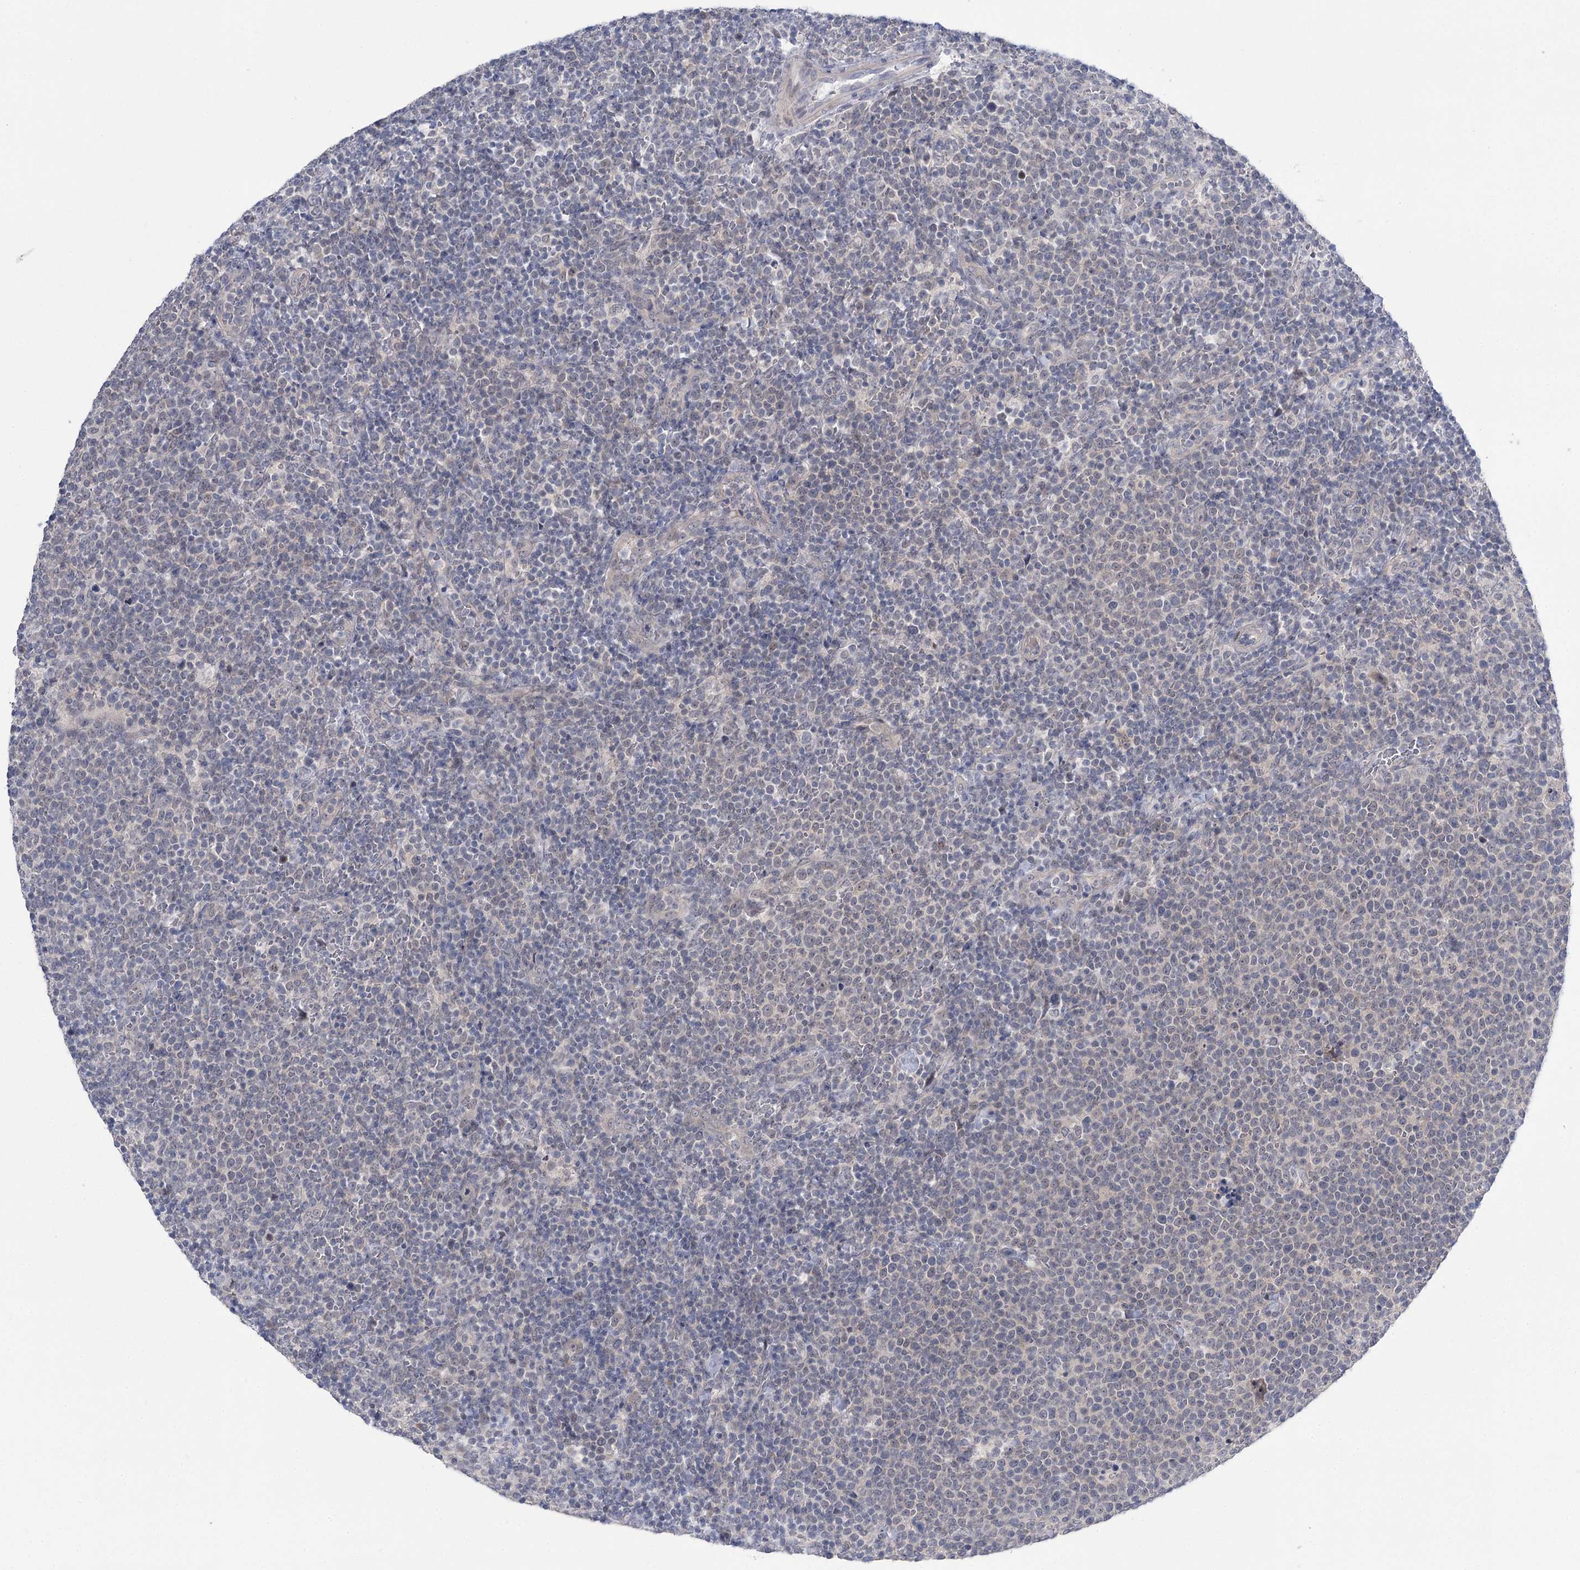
{"staining": {"intensity": "negative", "quantity": "none", "location": "none"}, "tissue": "lymphoma", "cell_type": "Tumor cells", "image_type": "cancer", "snomed": [{"axis": "morphology", "description": "Malignant lymphoma, non-Hodgkin's type, High grade"}, {"axis": "topography", "description": "Lymph node"}], "caption": "An immunohistochemistry image of high-grade malignant lymphoma, non-Hodgkin's type is shown. There is no staining in tumor cells of high-grade malignant lymphoma, non-Hodgkin's type.", "gene": "PHYHIPL", "patient": {"sex": "male", "age": 61}}